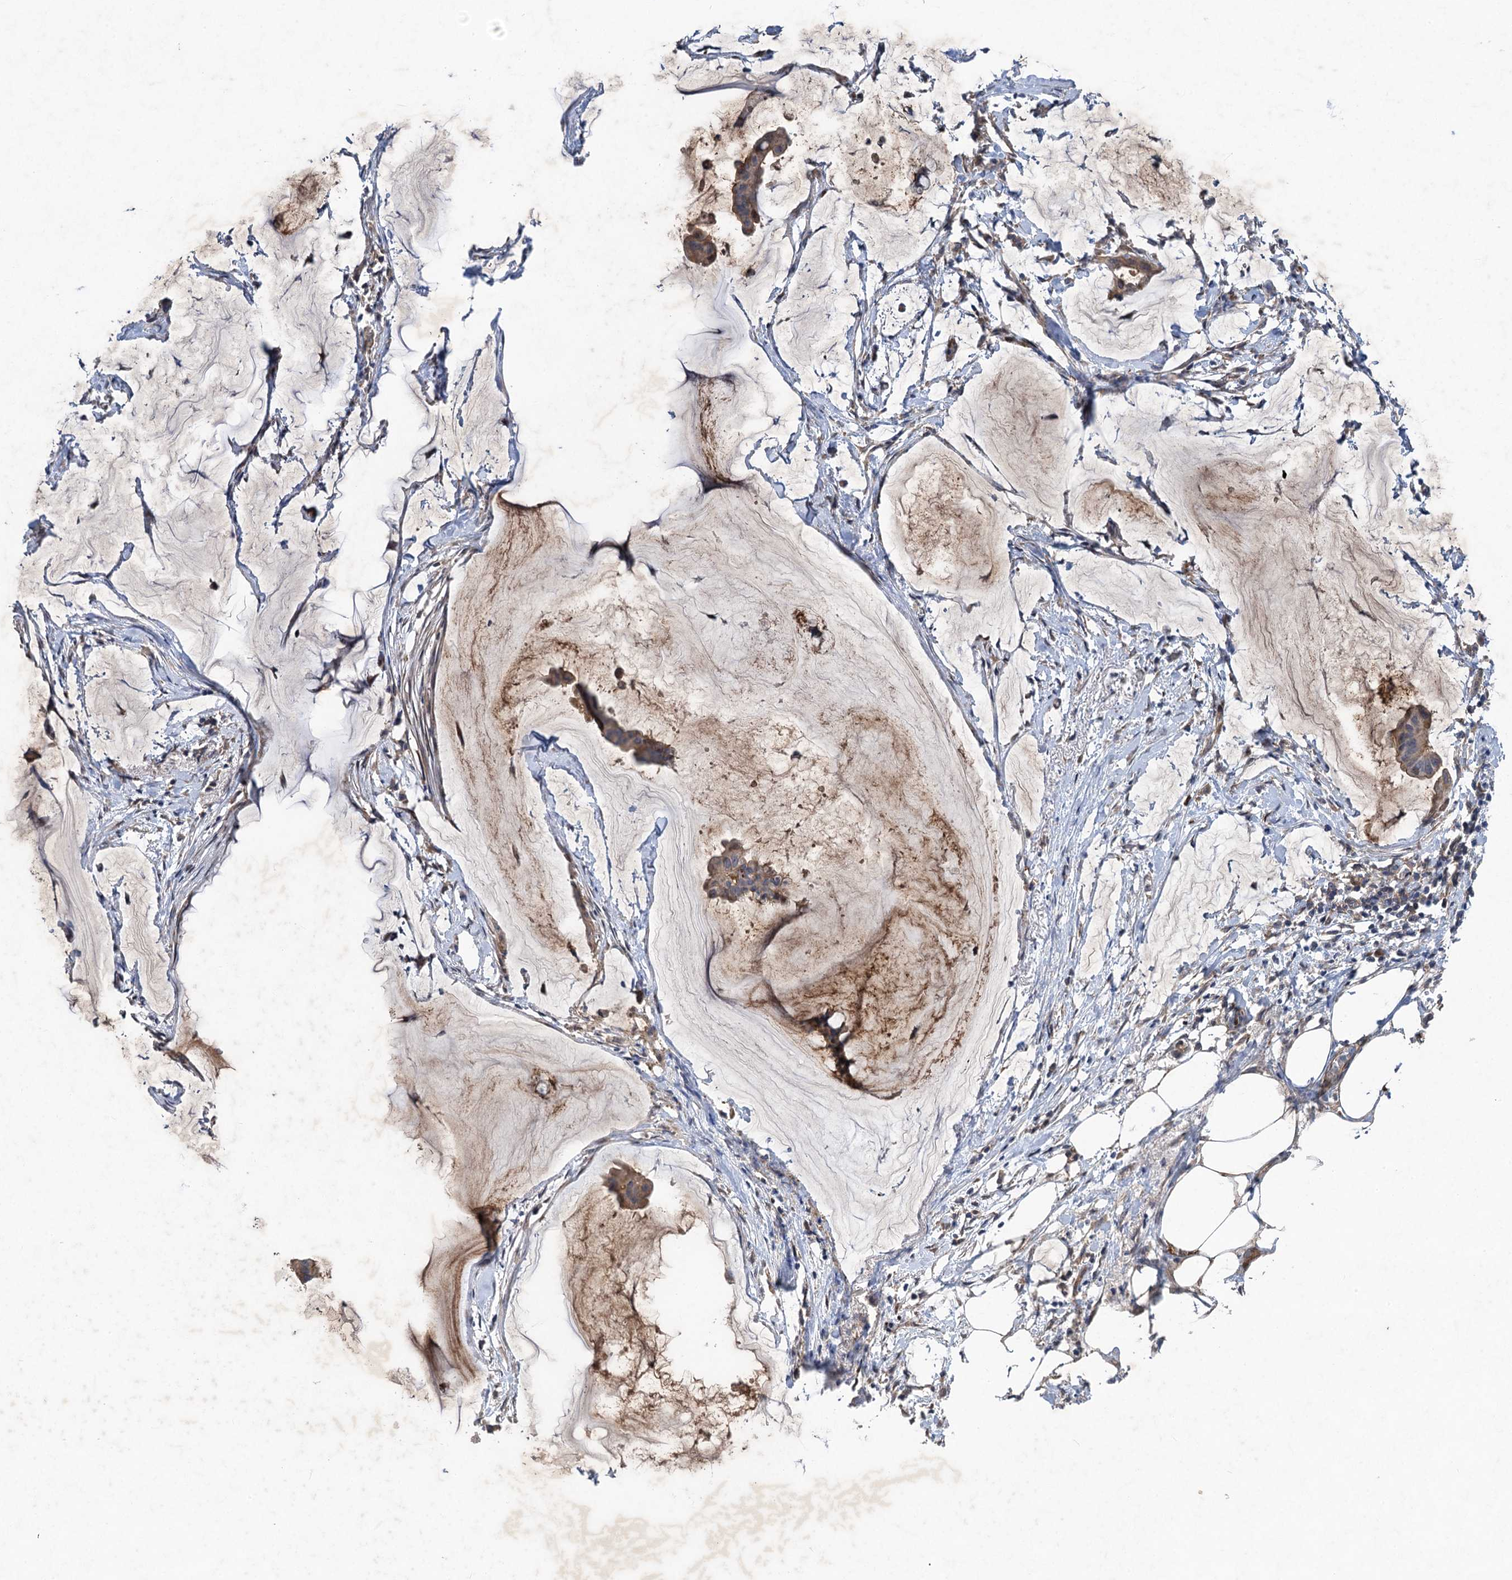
{"staining": {"intensity": "weak", "quantity": ">75%", "location": "cytoplasmic/membranous"}, "tissue": "ovarian cancer", "cell_type": "Tumor cells", "image_type": "cancer", "snomed": [{"axis": "morphology", "description": "Cystadenocarcinoma, mucinous, NOS"}, {"axis": "topography", "description": "Ovary"}], "caption": "DAB immunohistochemical staining of human mucinous cystadenocarcinoma (ovarian) exhibits weak cytoplasmic/membranous protein positivity in approximately >75% of tumor cells.", "gene": "NUDT22", "patient": {"sex": "female", "age": 73}}